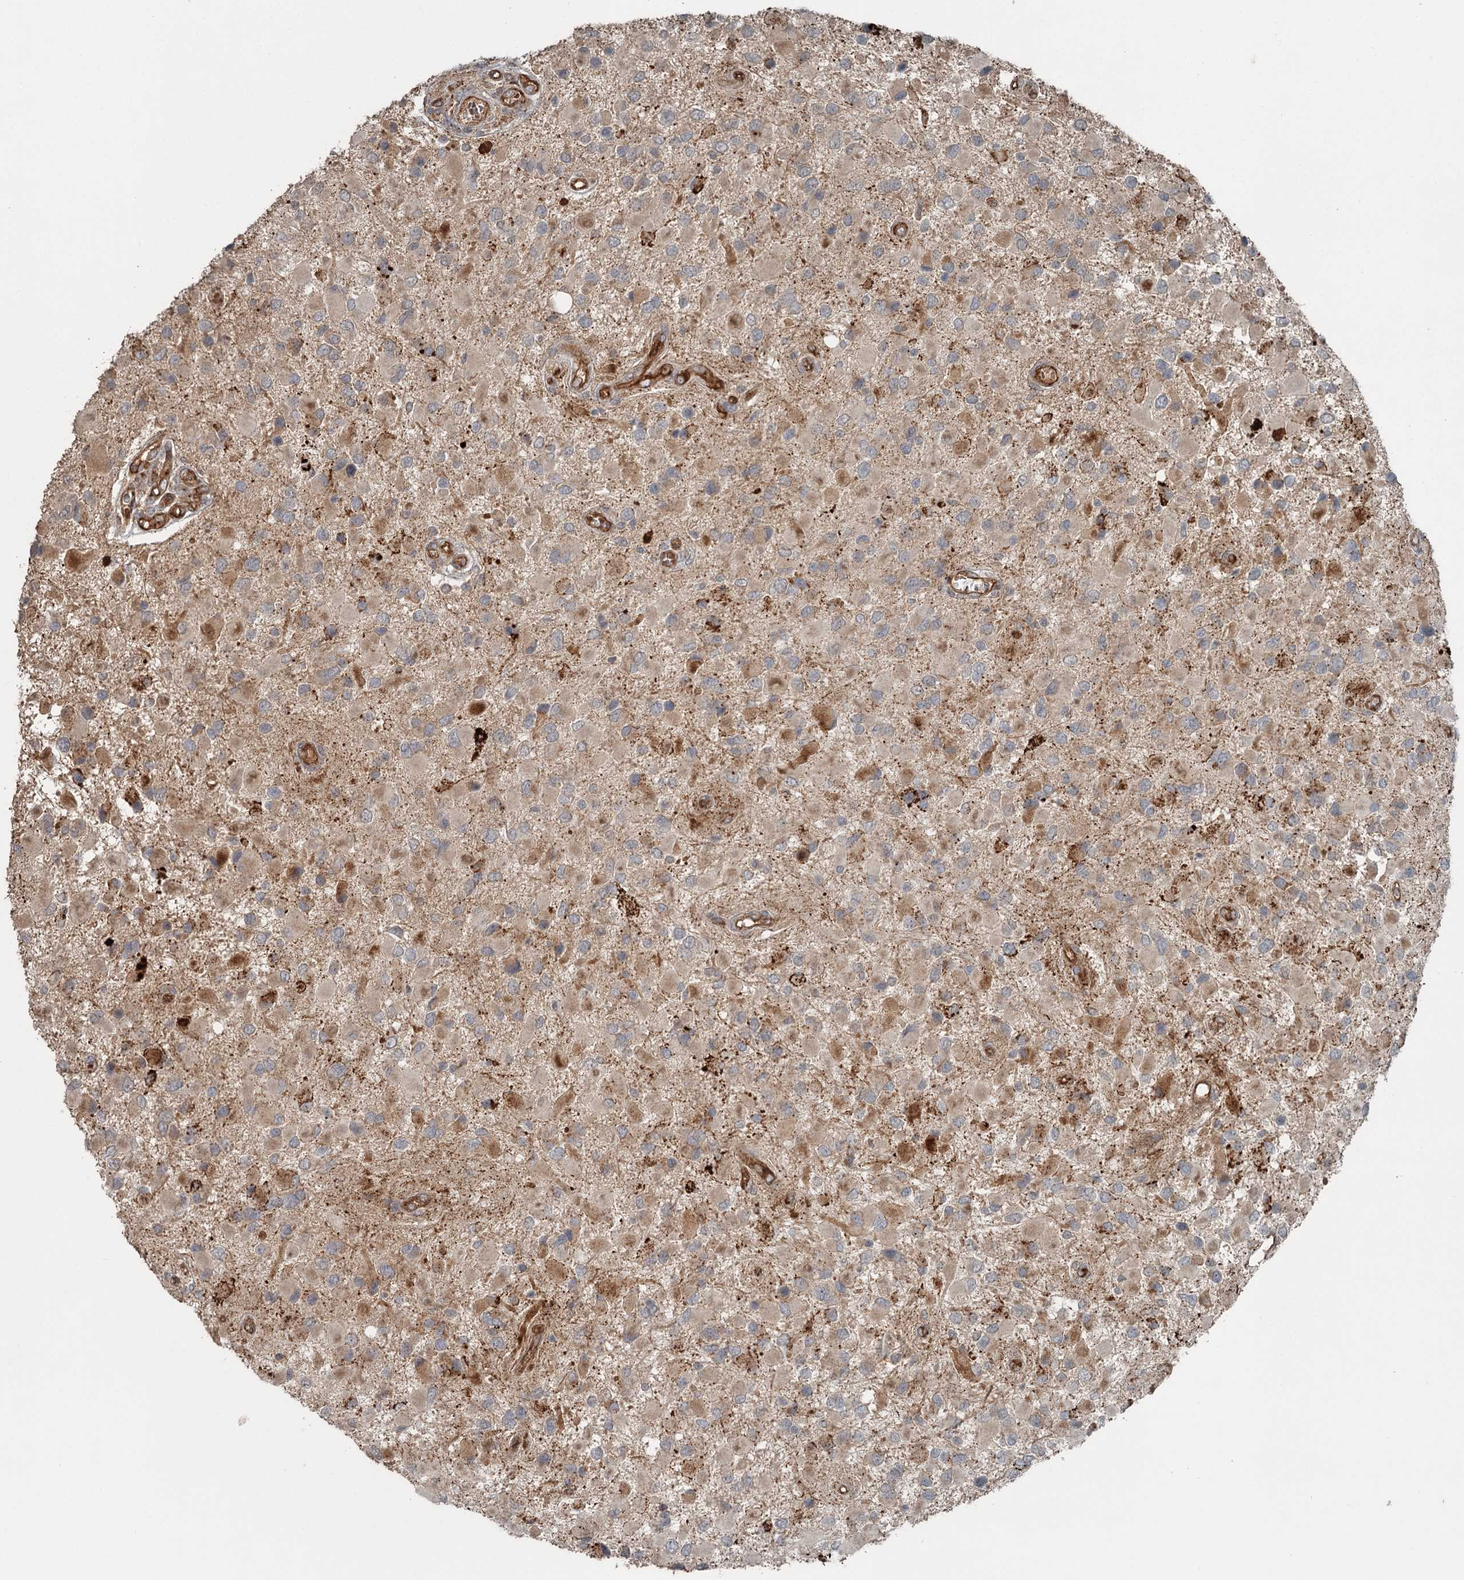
{"staining": {"intensity": "moderate", "quantity": "25%-75%", "location": "cytoplasmic/membranous"}, "tissue": "glioma", "cell_type": "Tumor cells", "image_type": "cancer", "snomed": [{"axis": "morphology", "description": "Glioma, malignant, High grade"}, {"axis": "topography", "description": "Brain"}], "caption": "Protein analysis of glioma tissue shows moderate cytoplasmic/membranous expression in approximately 25%-75% of tumor cells.", "gene": "SLC39A8", "patient": {"sex": "male", "age": 53}}